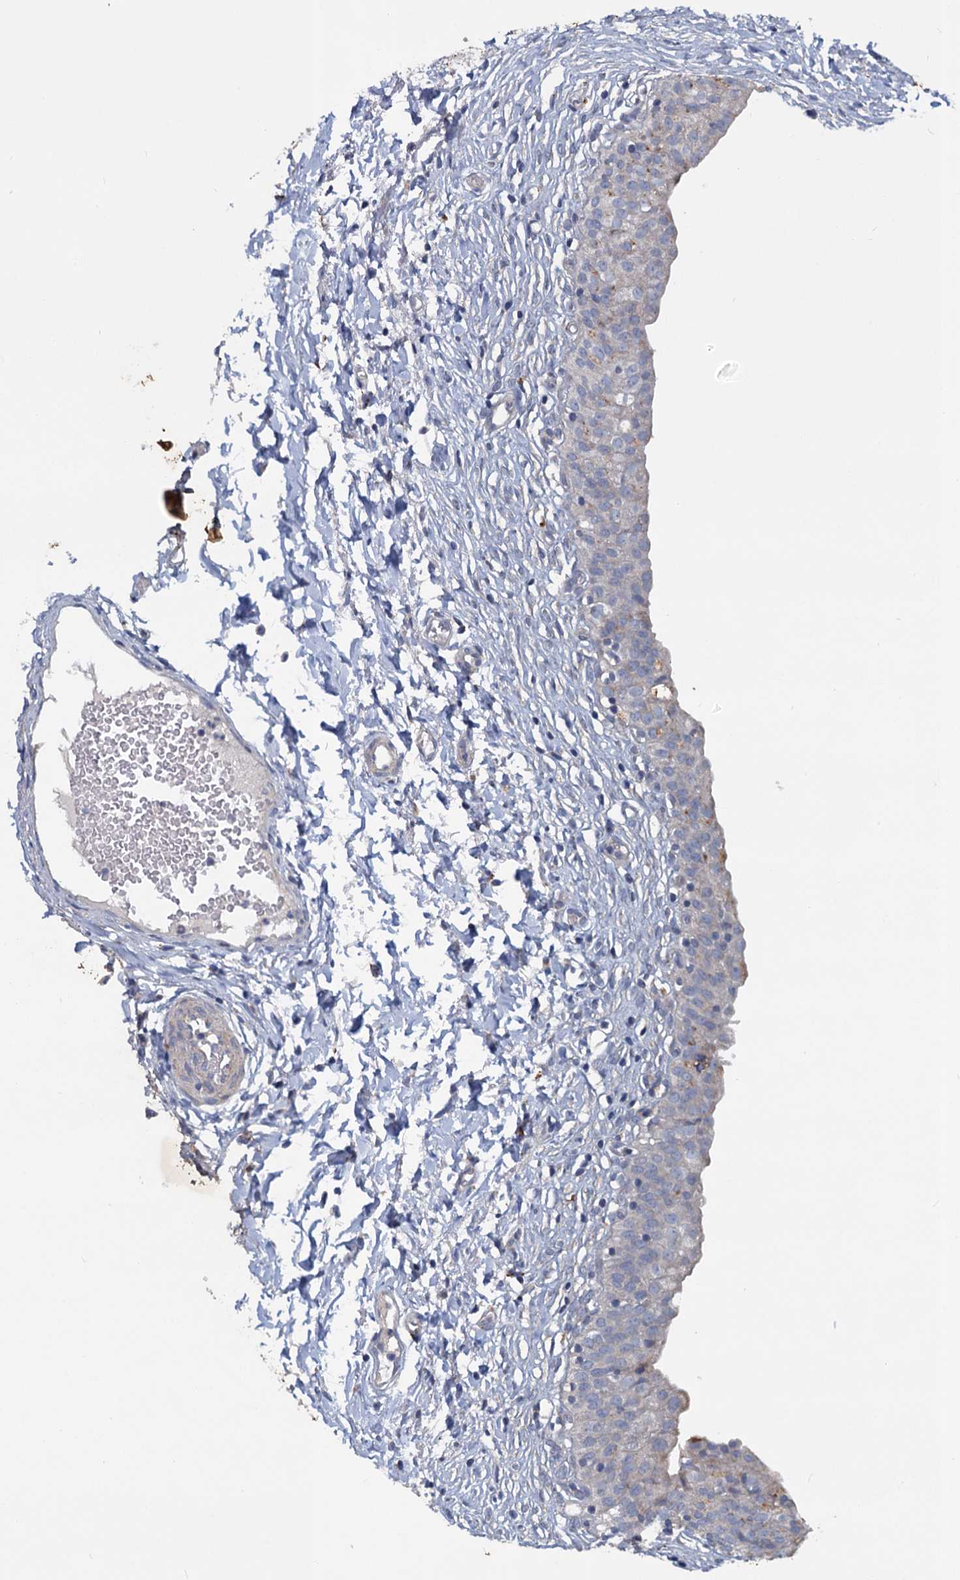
{"staining": {"intensity": "weak", "quantity": "25%-75%", "location": "cytoplasmic/membranous"}, "tissue": "urinary bladder", "cell_type": "Urothelial cells", "image_type": "normal", "snomed": [{"axis": "morphology", "description": "Normal tissue, NOS"}, {"axis": "topography", "description": "Urinary bladder"}], "caption": "IHC photomicrograph of benign urinary bladder: urinary bladder stained using immunohistochemistry (IHC) exhibits low levels of weak protein expression localized specifically in the cytoplasmic/membranous of urothelial cells, appearing as a cytoplasmic/membranous brown color.", "gene": "SLC2A7", "patient": {"sex": "male", "age": 55}}